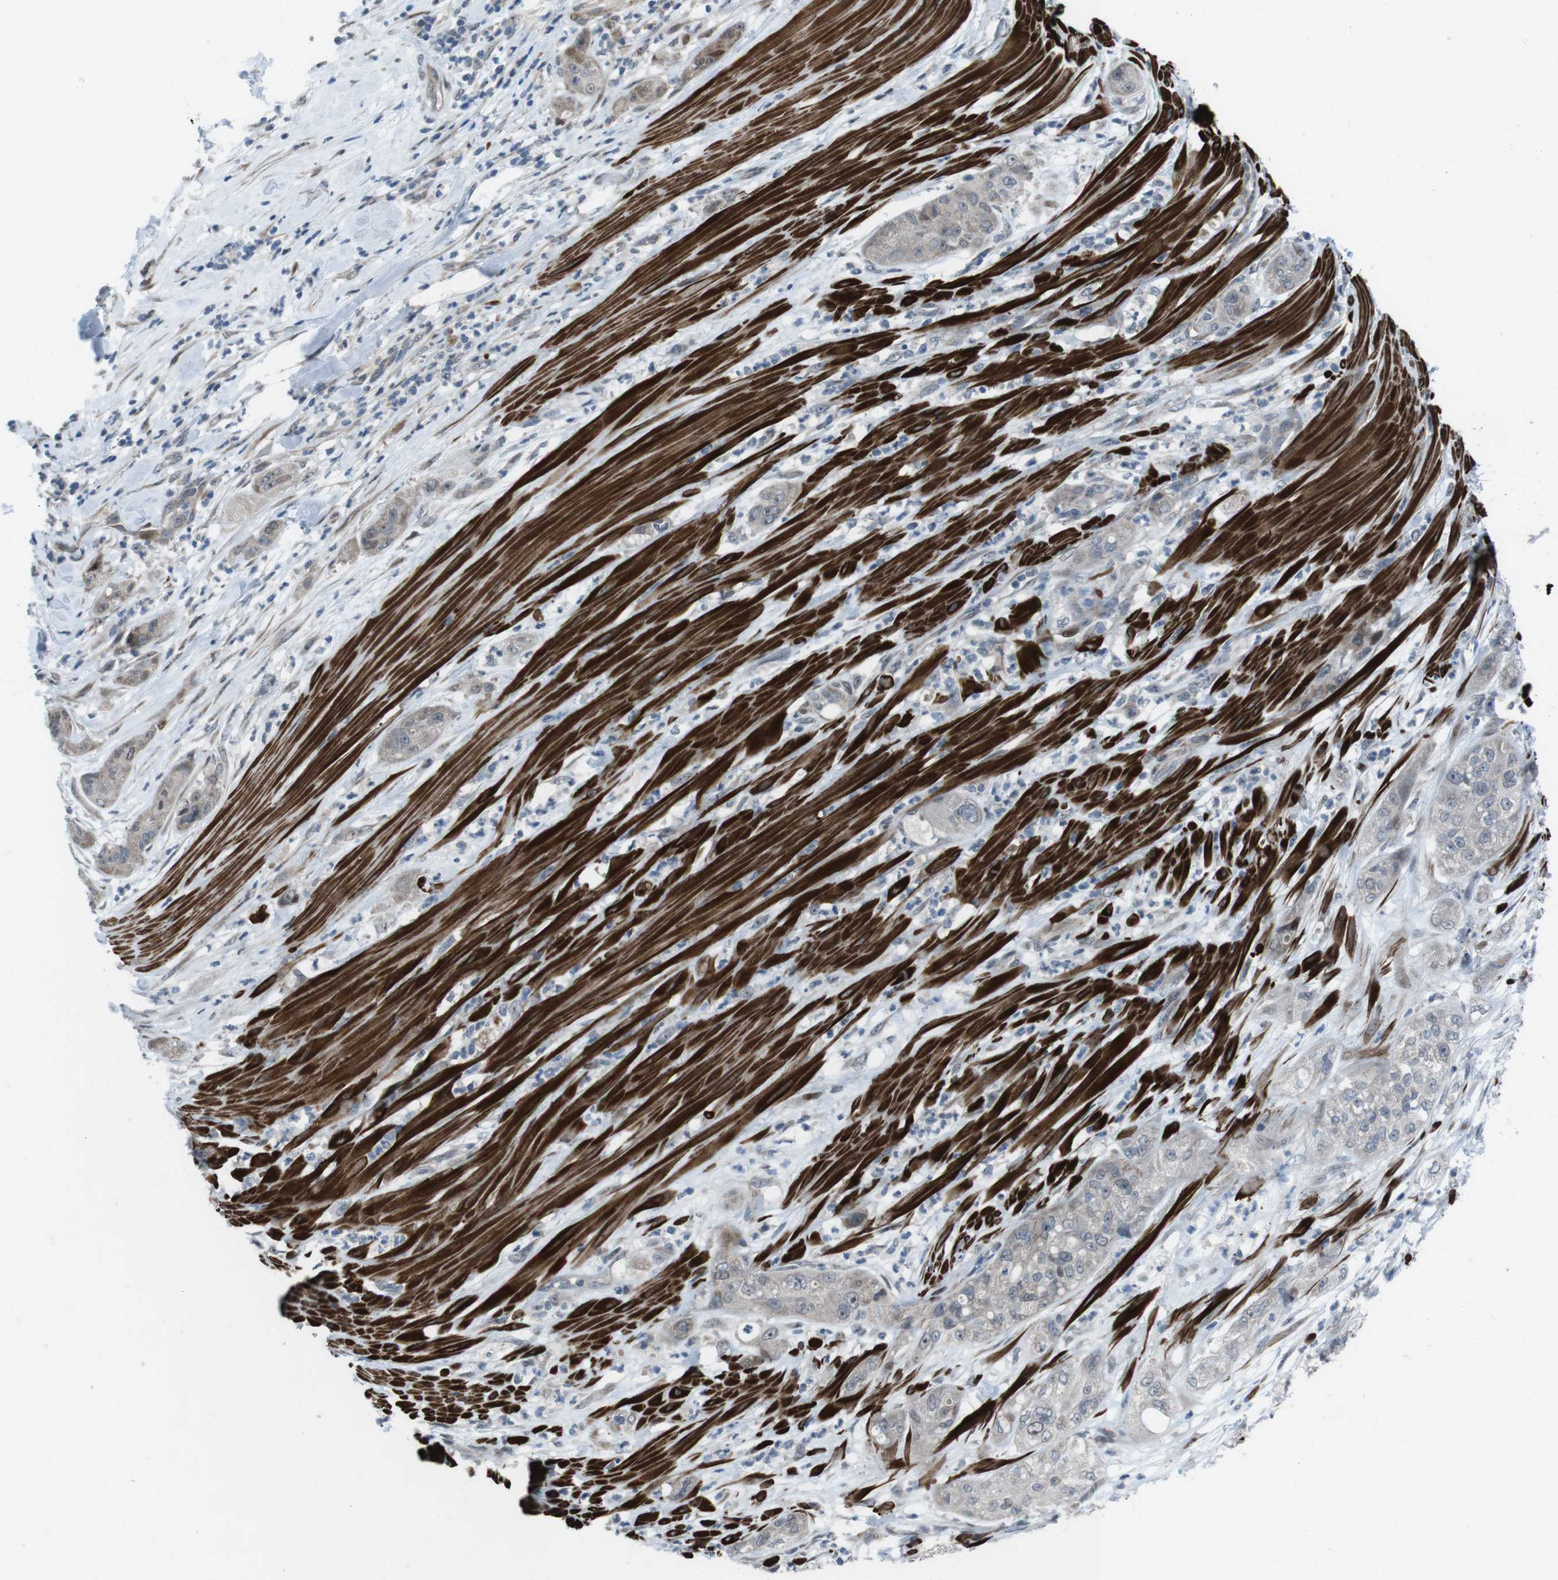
{"staining": {"intensity": "weak", "quantity": "25%-75%", "location": "cytoplasmic/membranous"}, "tissue": "pancreatic cancer", "cell_type": "Tumor cells", "image_type": "cancer", "snomed": [{"axis": "morphology", "description": "Adenocarcinoma, NOS"}, {"axis": "topography", "description": "Pancreas"}], "caption": "A high-resolution image shows immunohistochemistry (IHC) staining of adenocarcinoma (pancreatic), which exhibits weak cytoplasmic/membranous staining in about 25%-75% of tumor cells.", "gene": "PBRM1", "patient": {"sex": "female", "age": 78}}